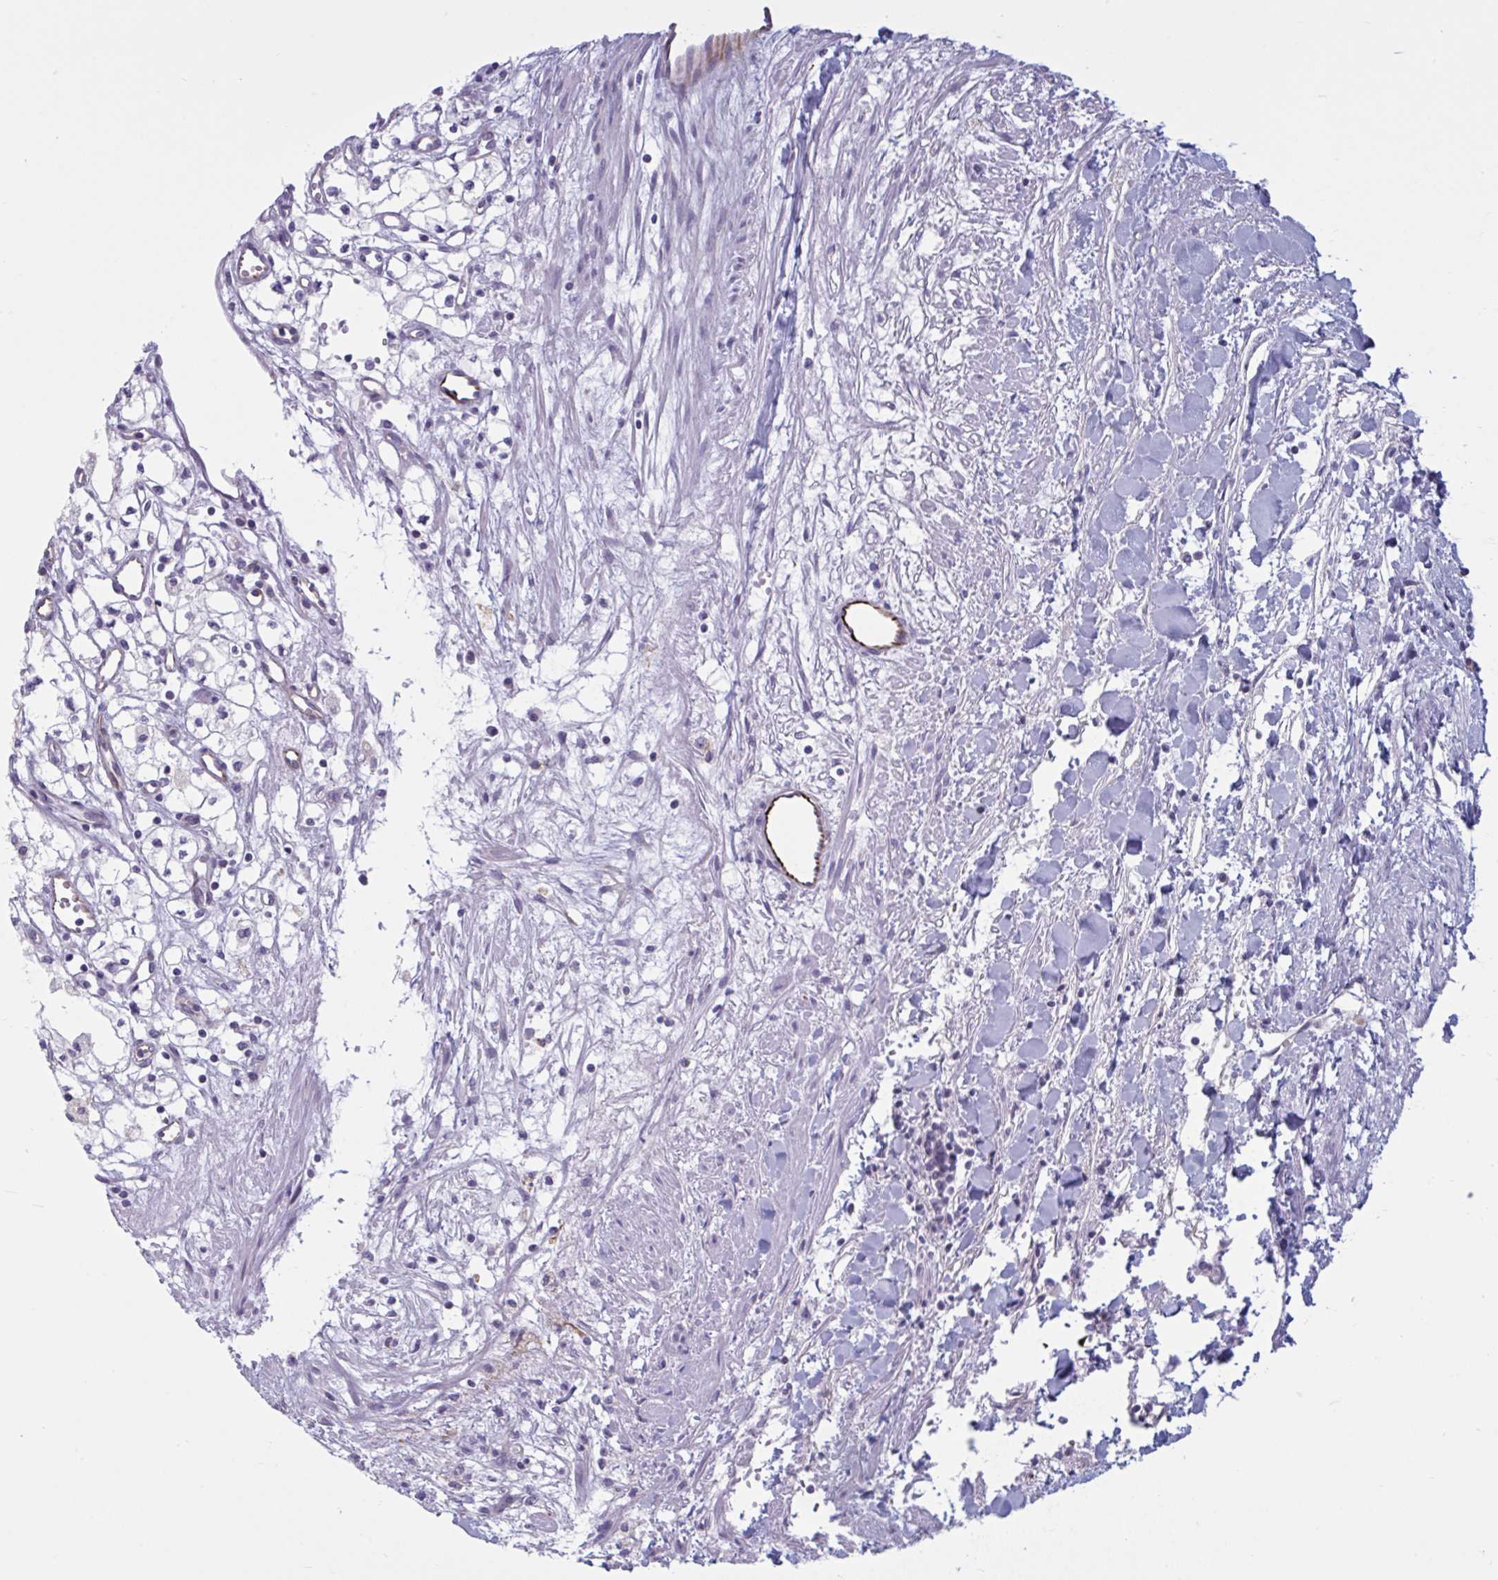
{"staining": {"intensity": "negative", "quantity": "none", "location": "none"}, "tissue": "renal cancer", "cell_type": "Tumor cells", "image_type": "cancer", "snomed": [{"axis": "morphology", "description": "Adenocarcinoma, NOS"}, {"axis": "topography", "description": "Kidney"}], "caption": "Adenocarcinoma (renal) was stained to show a protein in brown. There is no significant expression in tumor cells.", "gene": "OR1L3", "patient": {"sex": "male", "age": 59}}